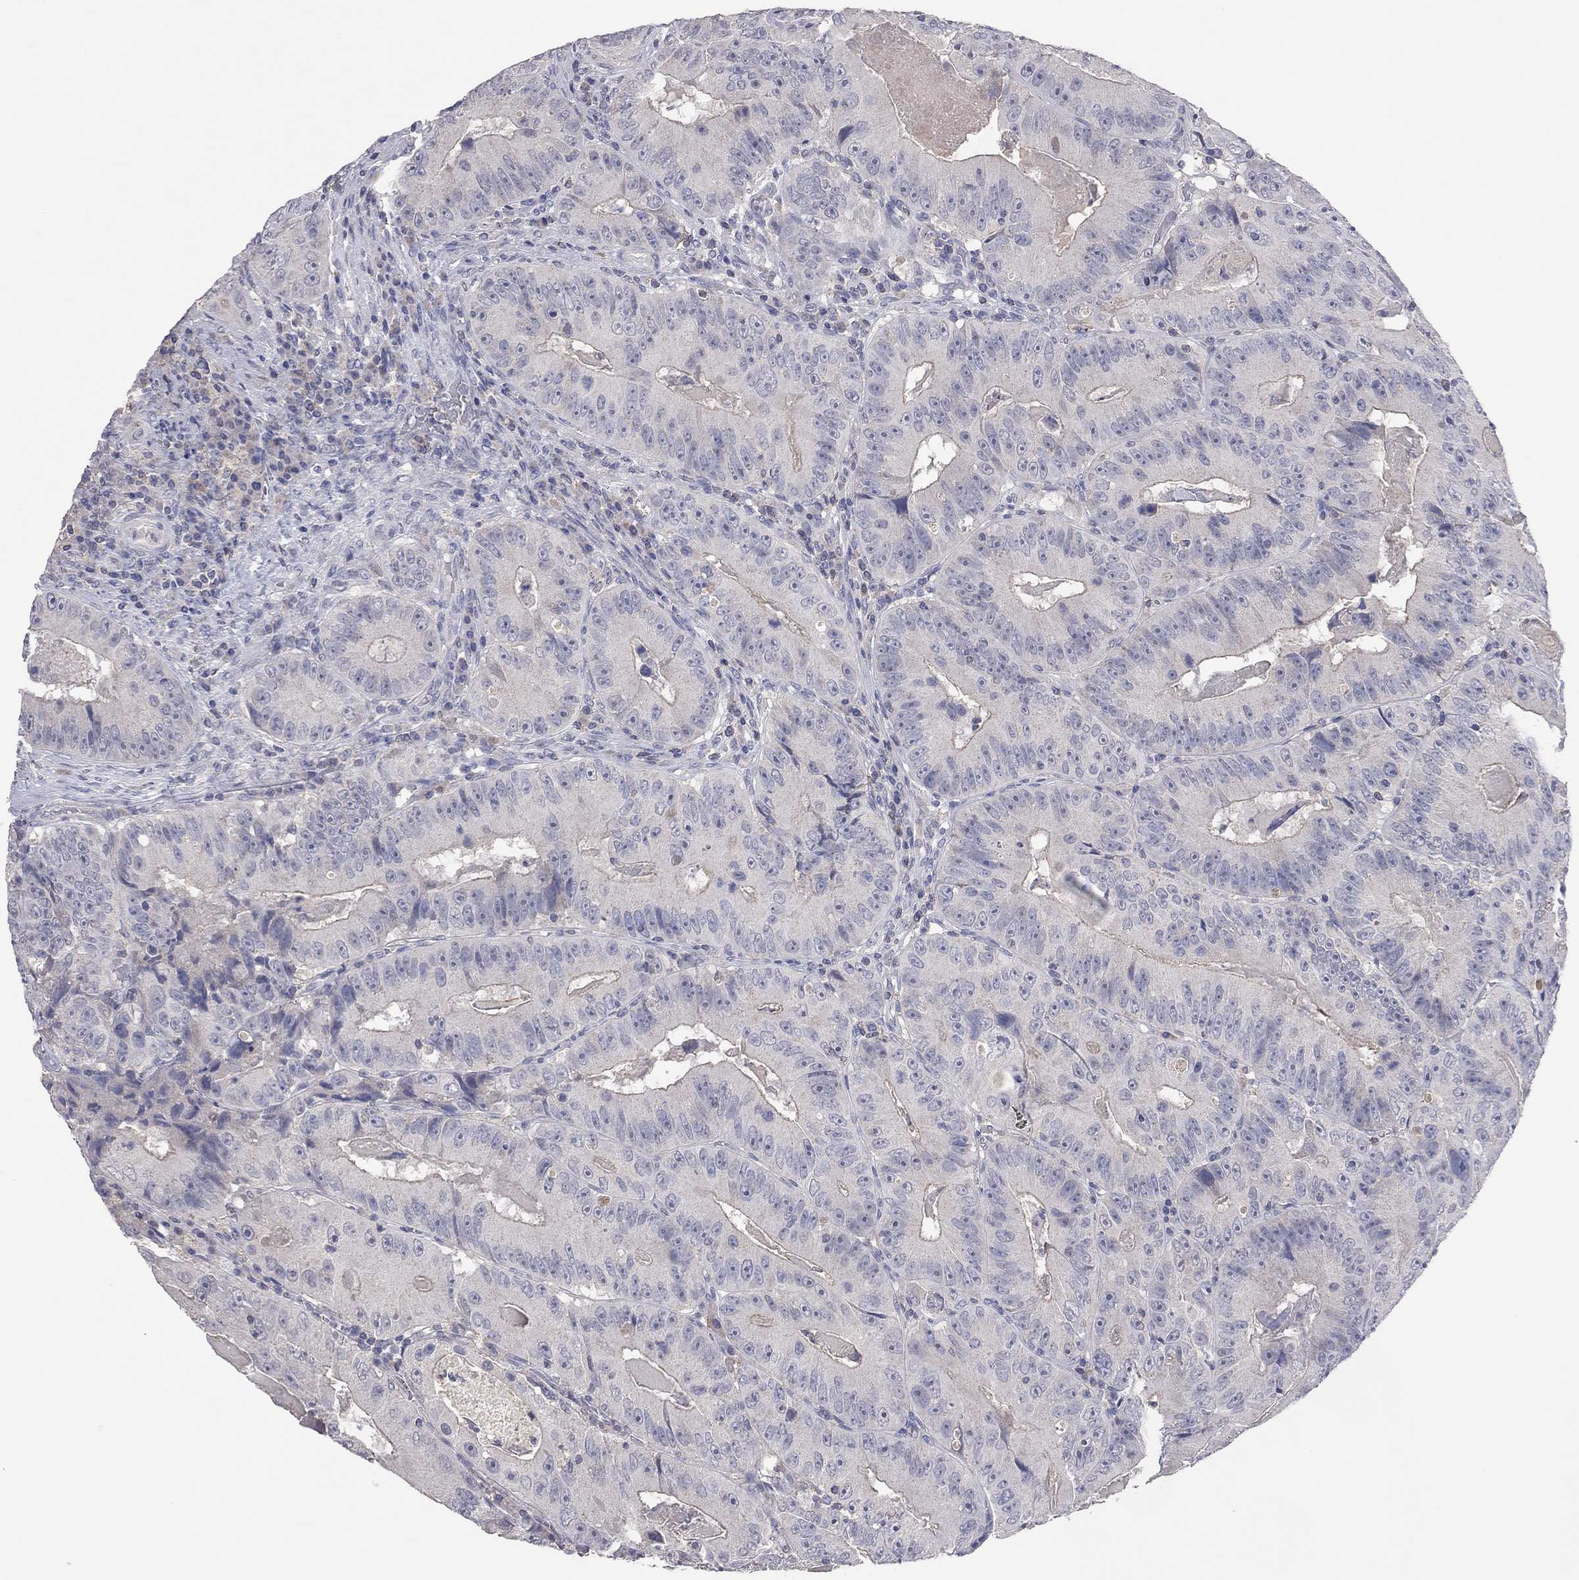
{"staining": {"intensity": "negative", "quantity": "none", "location": "none"}, "tissue": "colorectal cancer", "cell_type": "Tumor cells", "image_type": "cancer", "snomed": [{"axis": "morphology", "description": "Adenocarcinoma, NOS"}, {"axis": "topography", "description": "Colon"}], "caption": "Protein analysis of colorectal adenocarcinoma reveals no significant expression in tumor cells. (DAB (3,3'-diaminobenzidine) IHC, high magnification).", "gene": "MMP13", "patient": {"sex": "female", "age": 86}}